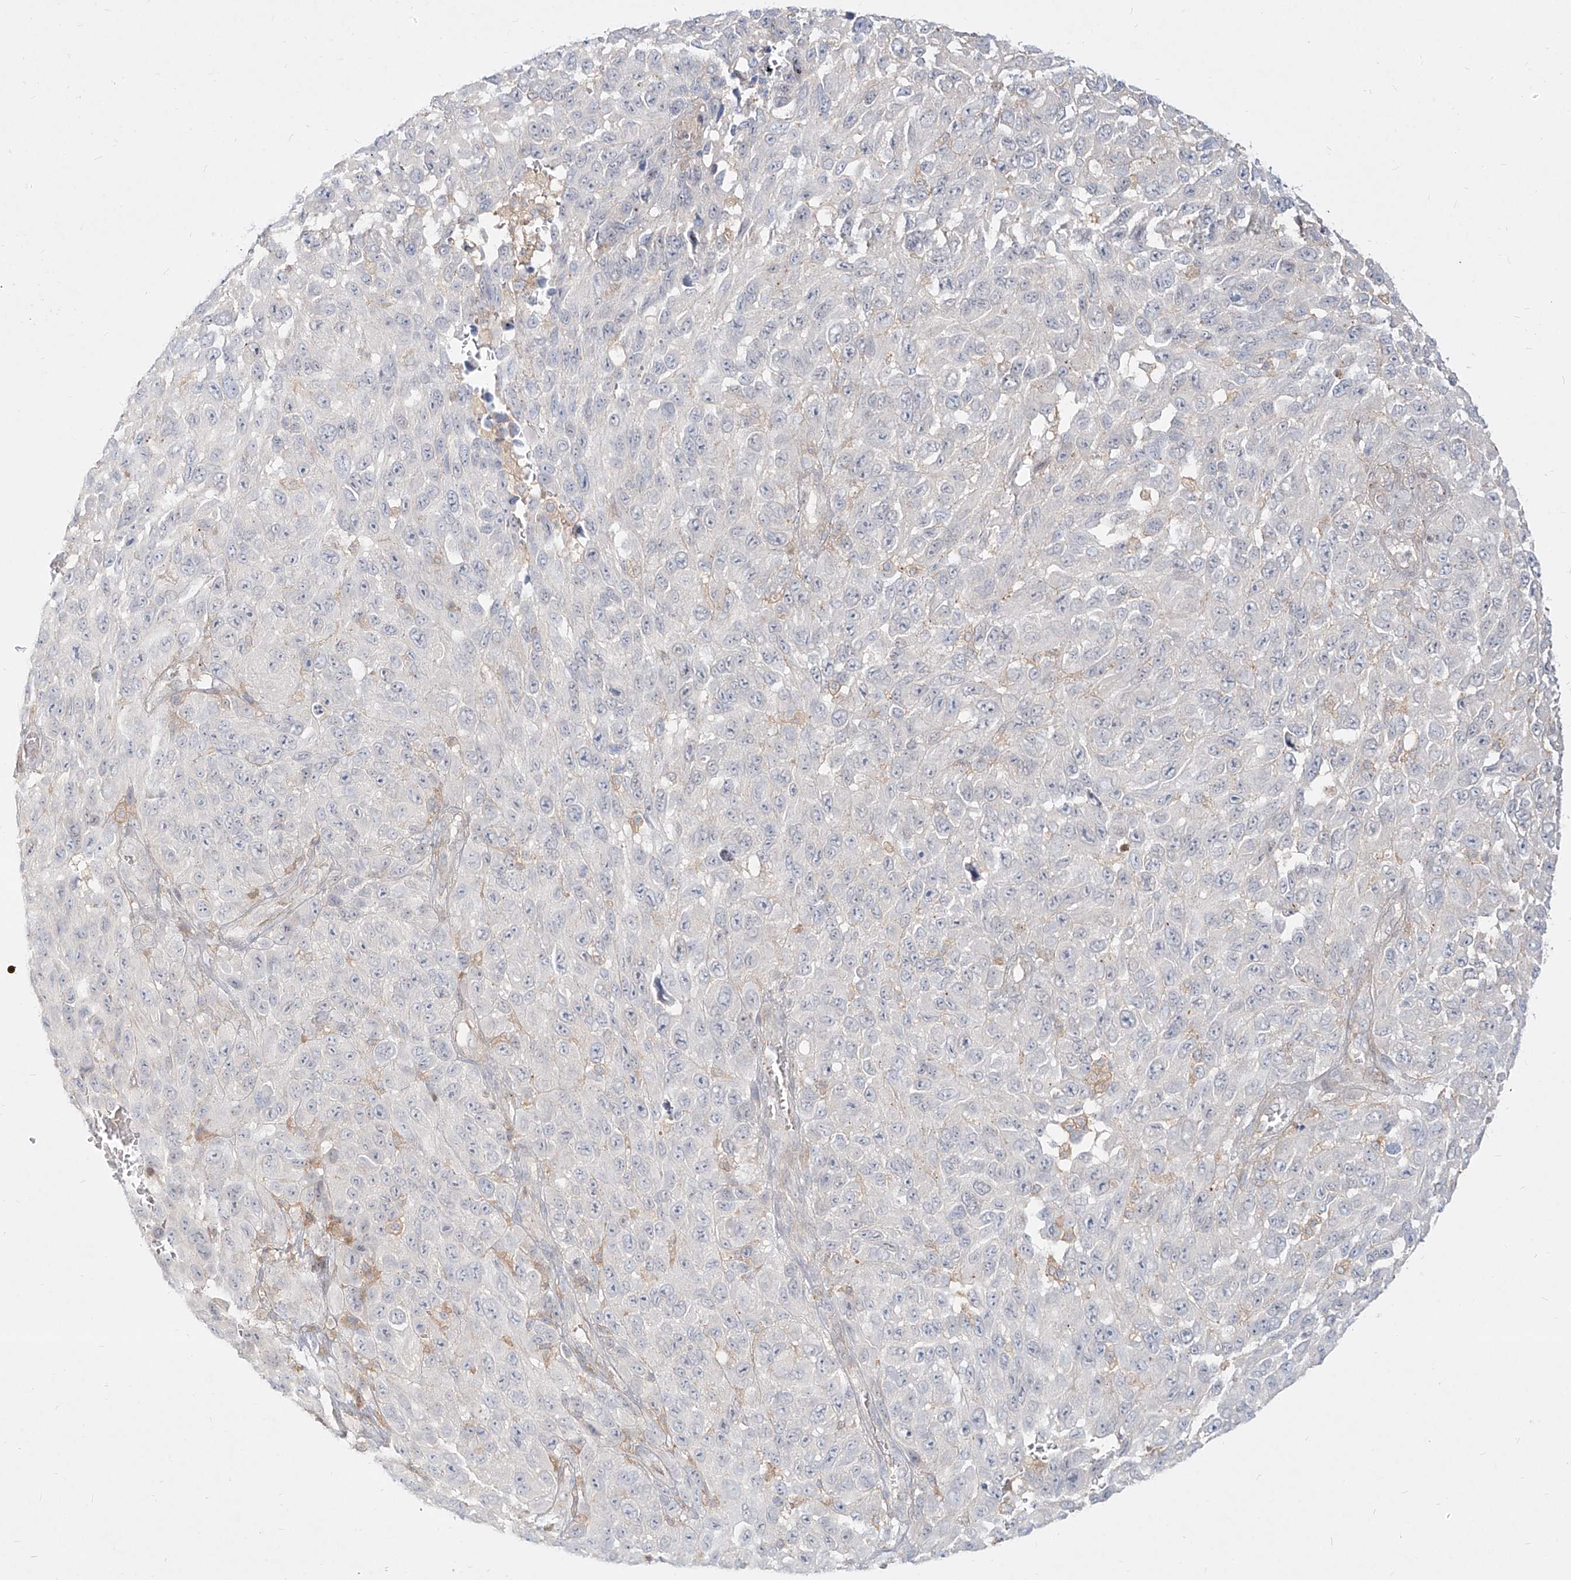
{"staining": {"intensity": "negative", "quantity": "none", "location": "none"}, "tissue": "melanoma", "cell_type": "Tumor cells", "image_type": "cancer", "snomed": [{"axis": "morphology", "description": "Malignant melanoma, NOS"}, {"axis": "topography", "description": "Skin"}], "caption": "IHC micrograph of neoplastic tissue: melanoma stained with DAB reveals no significant protein positivity in tumor cells.", "gene": "SLC2A12", "patient": {"sex": "female", "age": 96}}